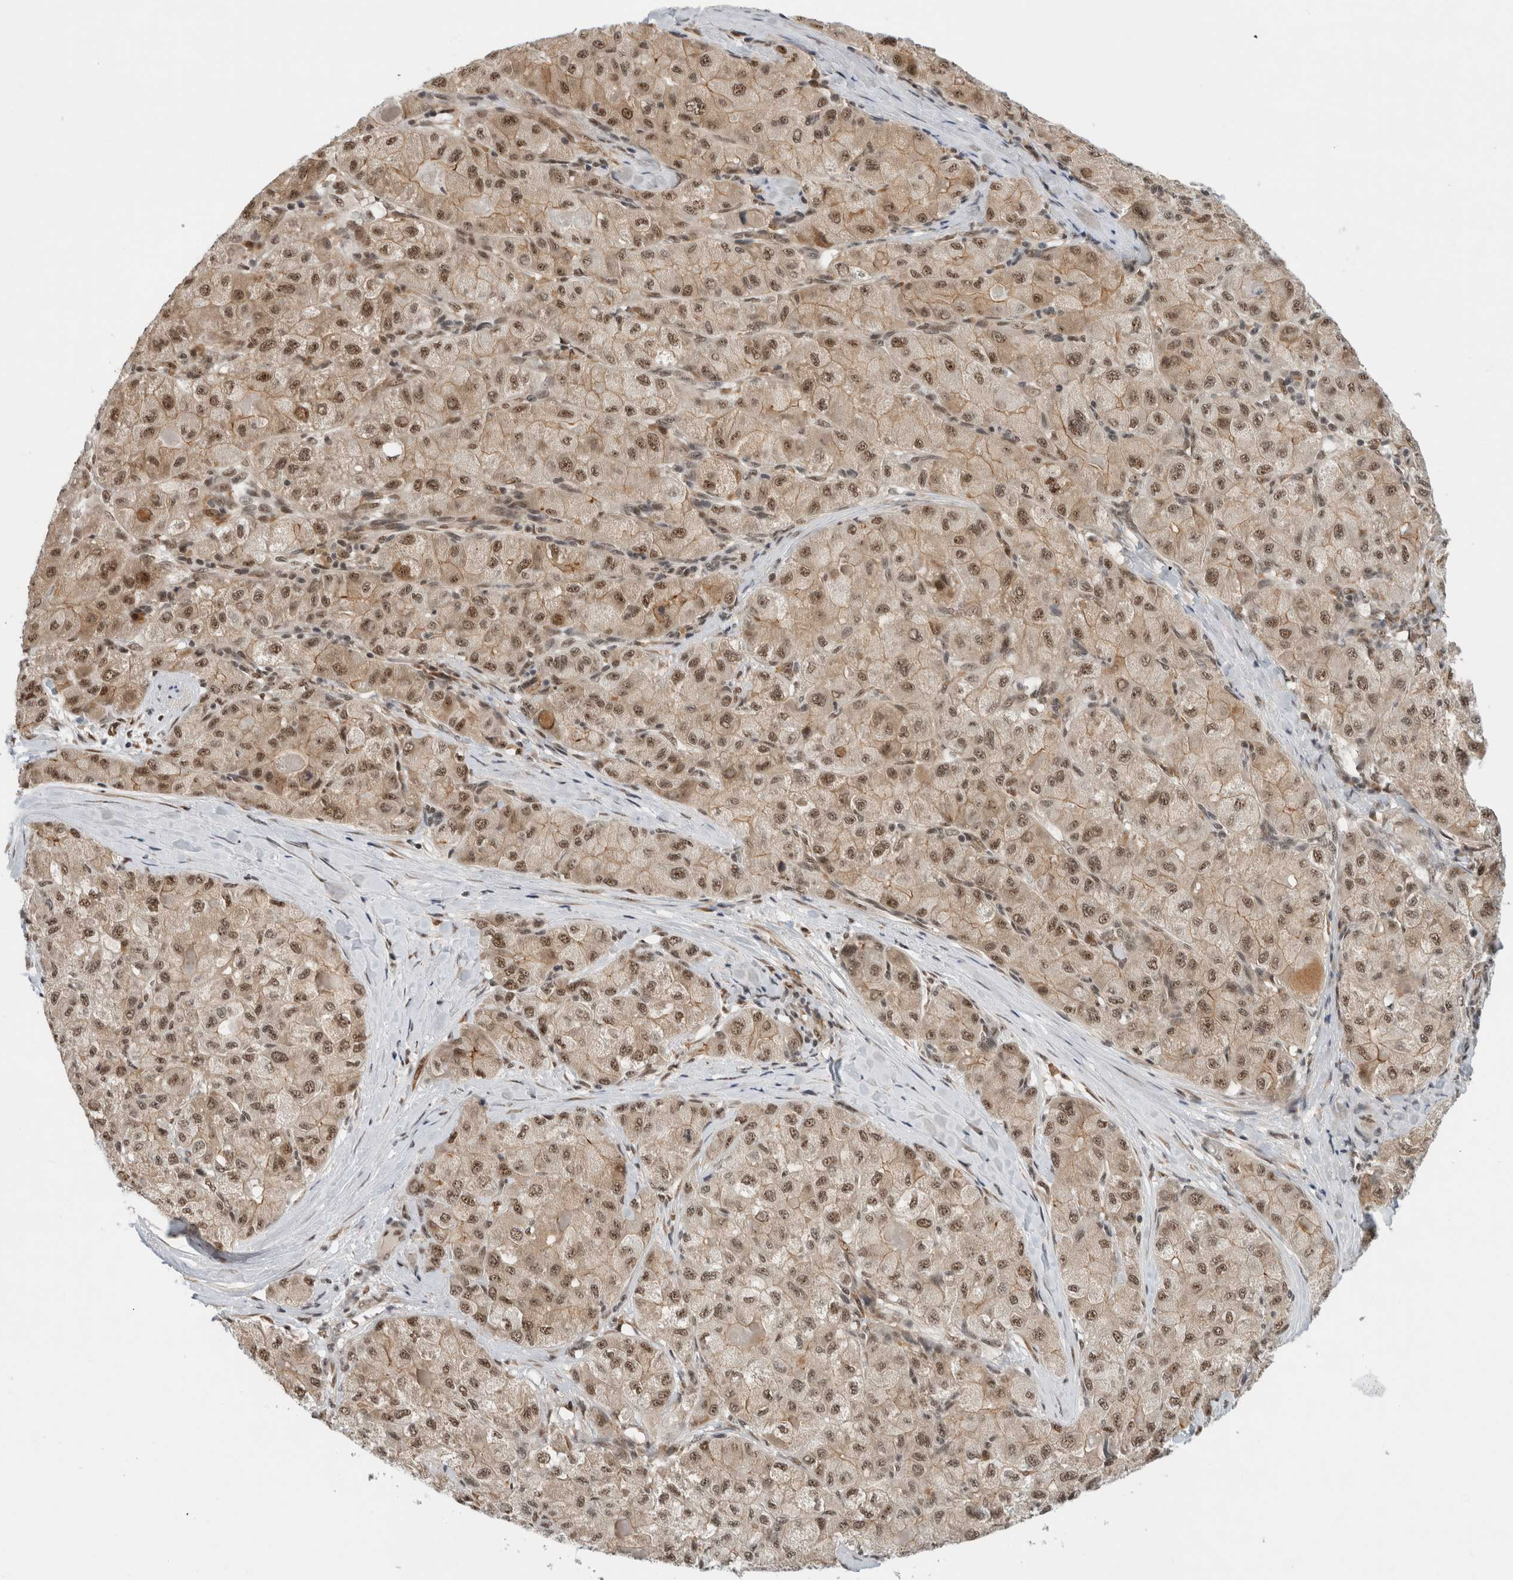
{"staining": {"intensity": "moderate", "quantity": ">75%", "location": "cytoplasmic/membranous,nuclear"}, "tissue": "liver cancer", "cell_type": "Tumor cells", "image_type": "cancer", "snomed": [{"axis": "morphology", "description": "Carcinoma, Hepatocellular, NOS"}, {"axis": "topography", "description": "Liver"}], "caption": "This micrograph demonstrates immunohistochemistry (IHC) staining of hepatocellular carcinoma (liver), with medium moderate cytoplasmic/membranous and nuclear staining in approximately >75% of tumor cells.", "gene": "NCAPG2", "patient": {"sex": "male", "age": 80}}